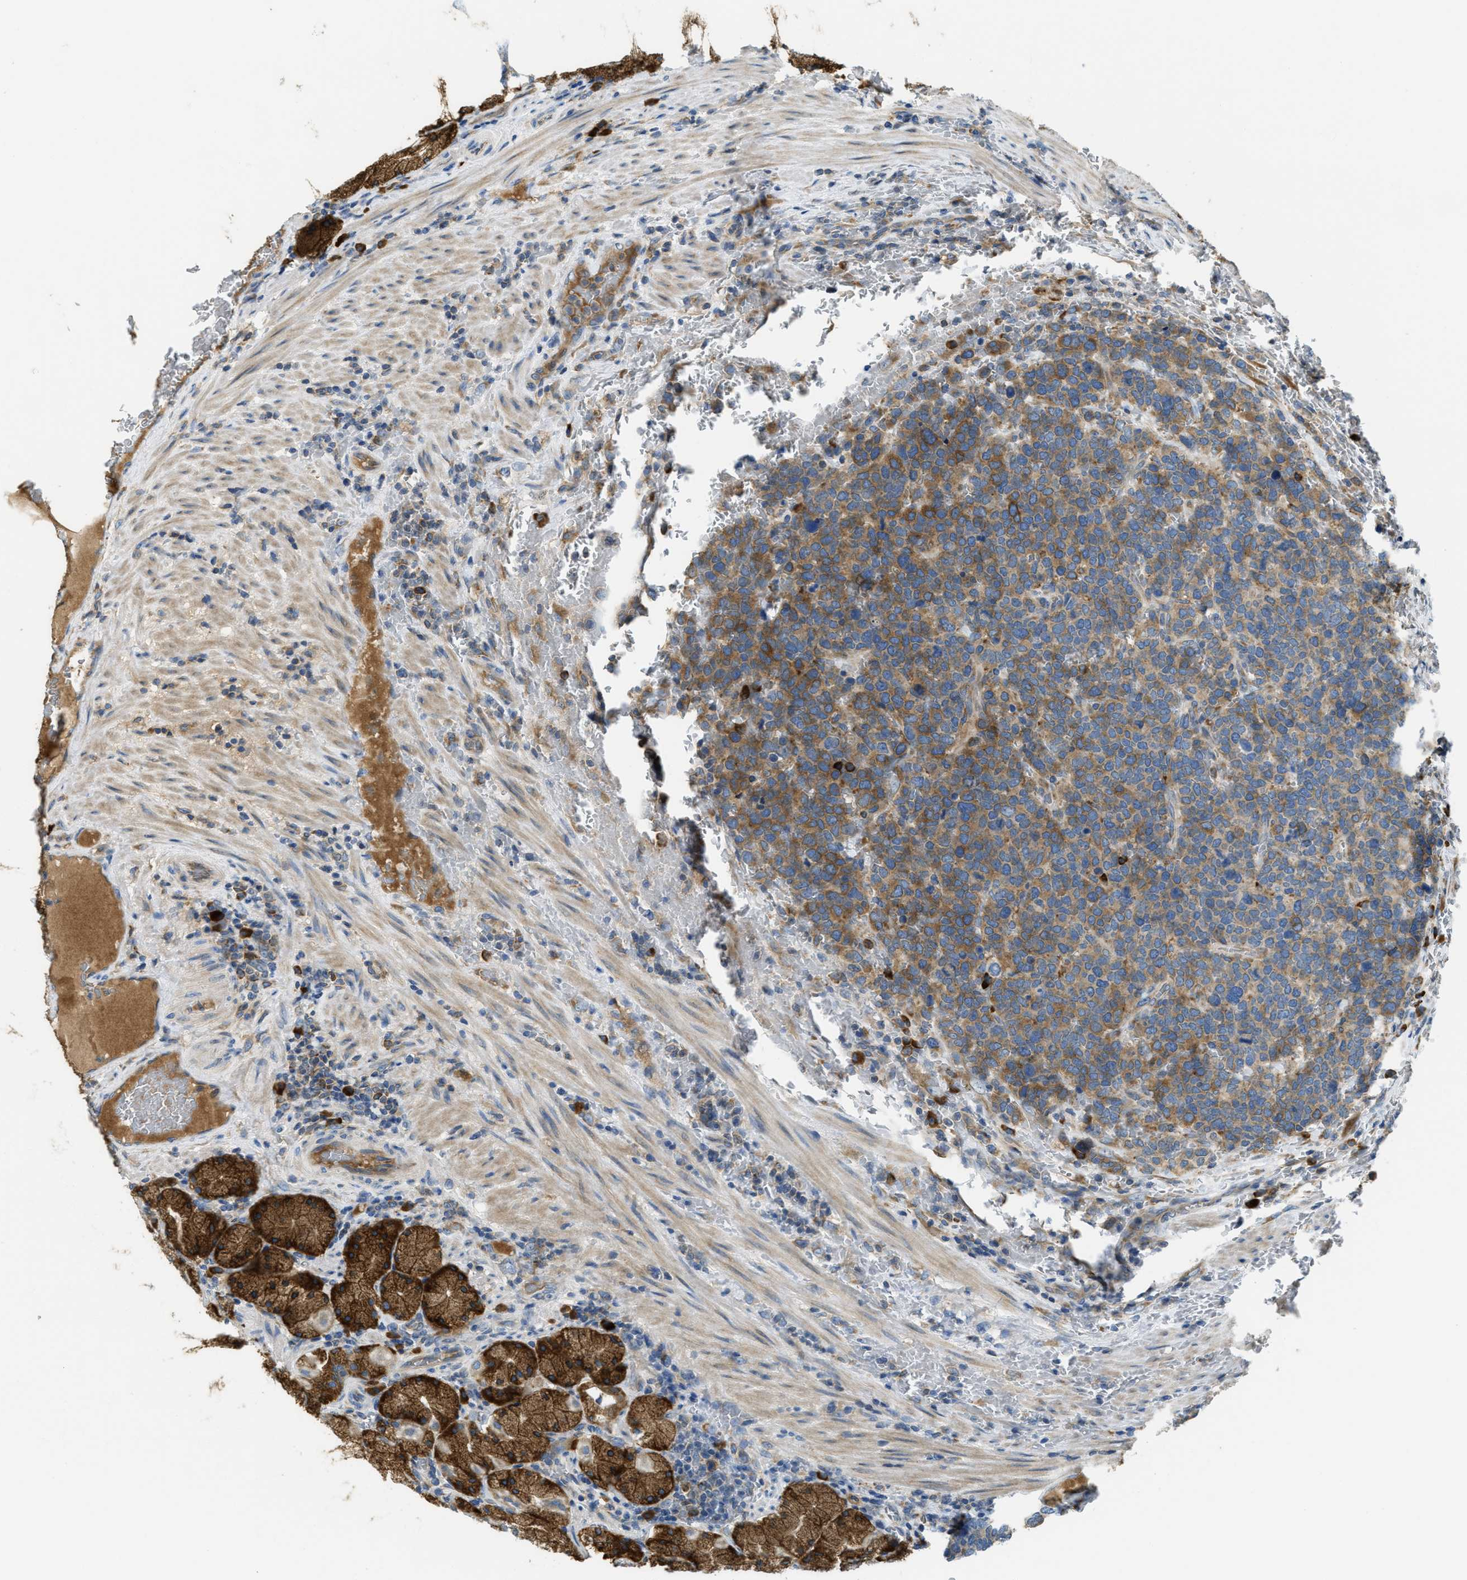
{"staining": {"intensity": "strong", "quantity": "25%-75%", "location": "cytoplasmic/membranous"}, "tissue": "stomach", "cell_type": "Glandular cells", "image_type": "normal", "snomed": [{"axis": "morphology", "description": "Normal tissue, NOS"}, {"axis": "morphology", "description": "Carcinoid, malignant, NOS"}, {"axis": "topography", "description": "Stomach, upper"}], "caption": "Brown immunohistochemical staining in unremarkable human stomach demonstrates strong cytoplasmic/membranous positivity in about 25%-75% of glandular cells. (Brightfield microscopy of DAB IHC at high magnification).", "gene": "SSR1", "patient": {"sex": "male", "age": 39}}